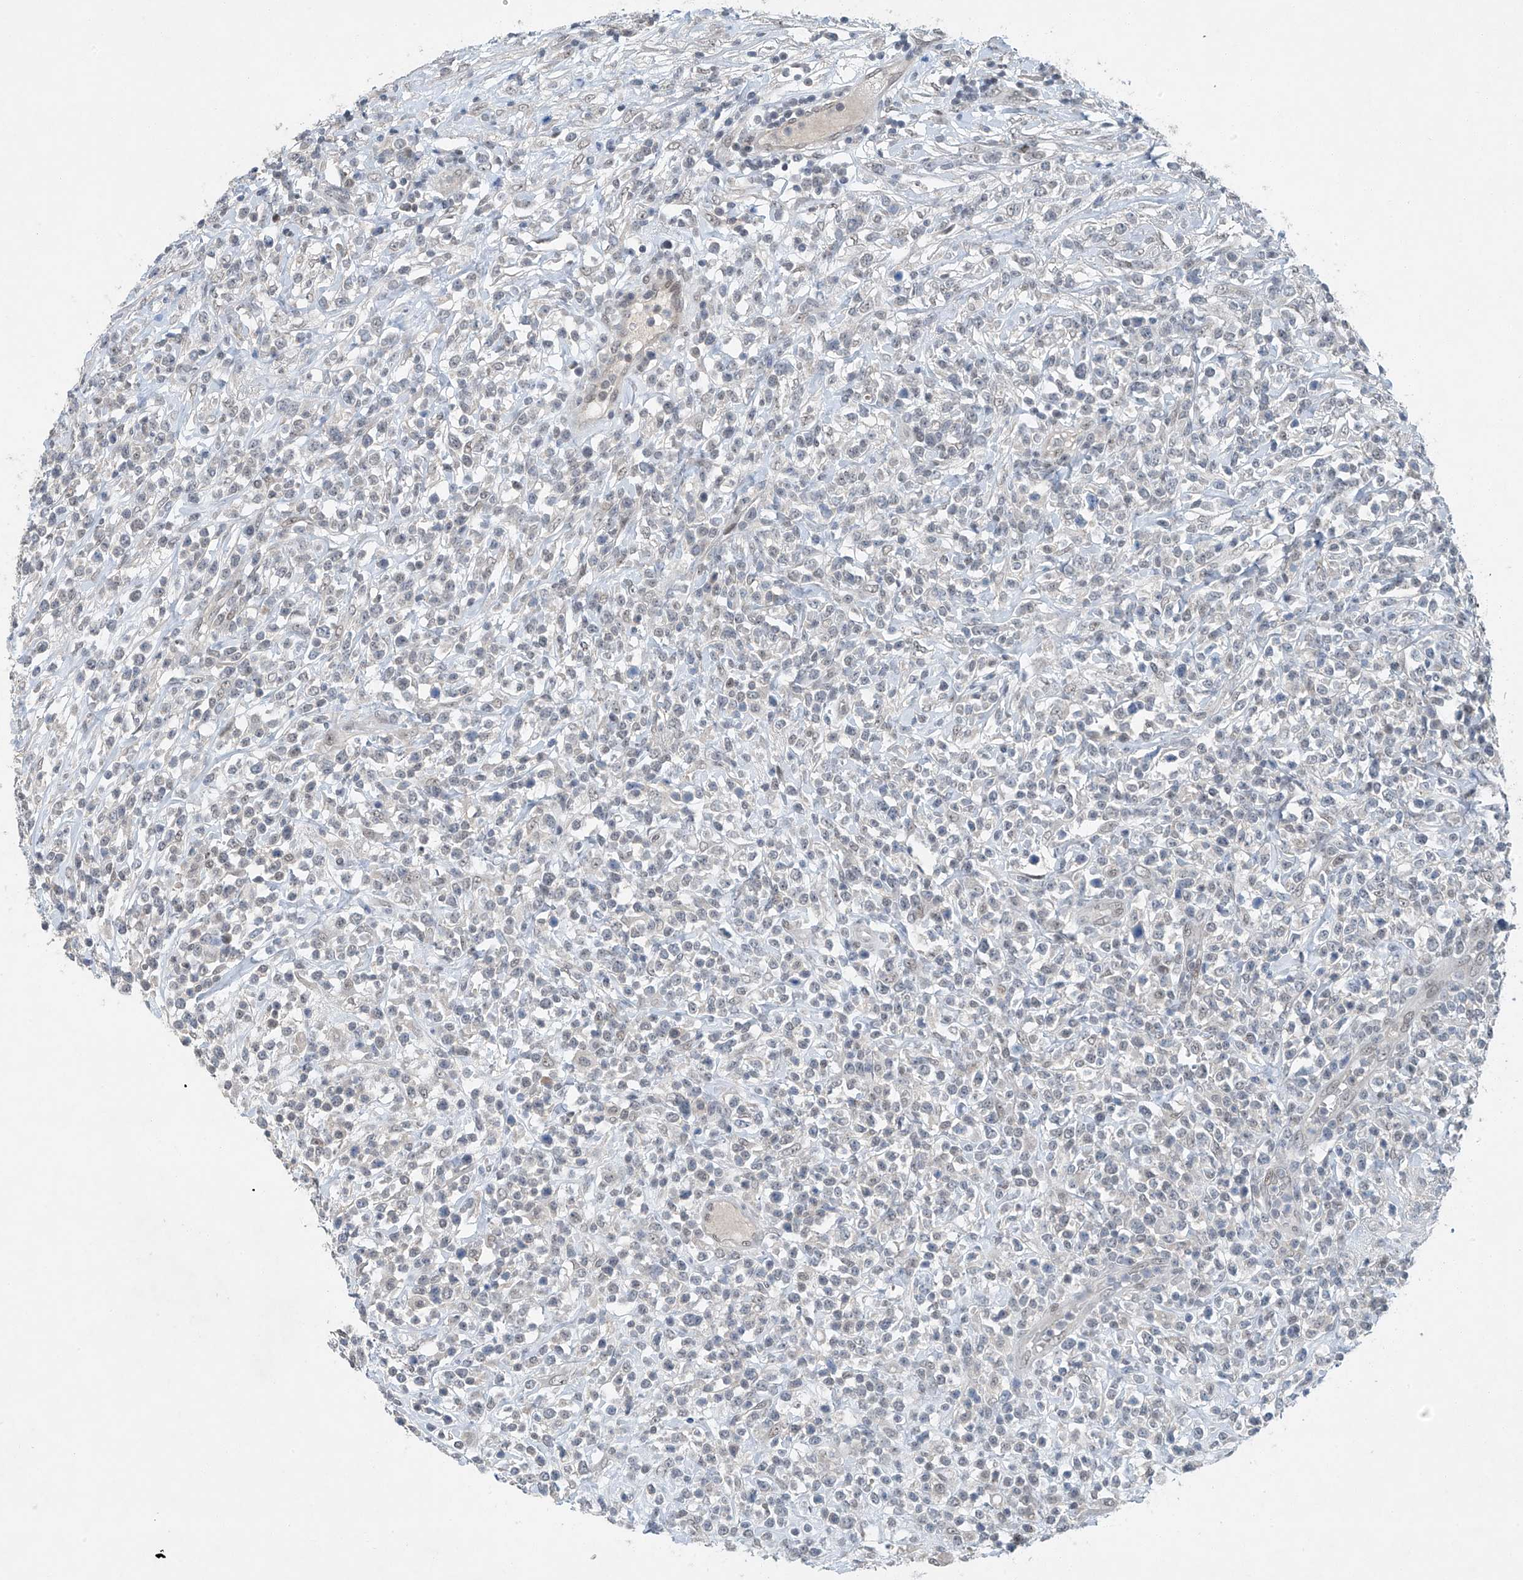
{"staining": {"intensity": "negative", "quantity": "none", "location": "none"}, "tissue": "lymphoma", "cell_type": "Tumor cells", "image_type": "cancer", "snomed": [{"axis": "morphology", "description": "Malignant lymphoma, non-Hodgkin's type, High grade"}, {"axis": "topography", "description": "Colon"}], "caption": "The immunohistochemistry (IHC) image has no significant expression in tumor cells of lymphoma tissue. (Immunohistochemistry, brightfield microscopy, high magnification).", "gene": "TAF8", "patient": {"sex": "female", "age": 53}}